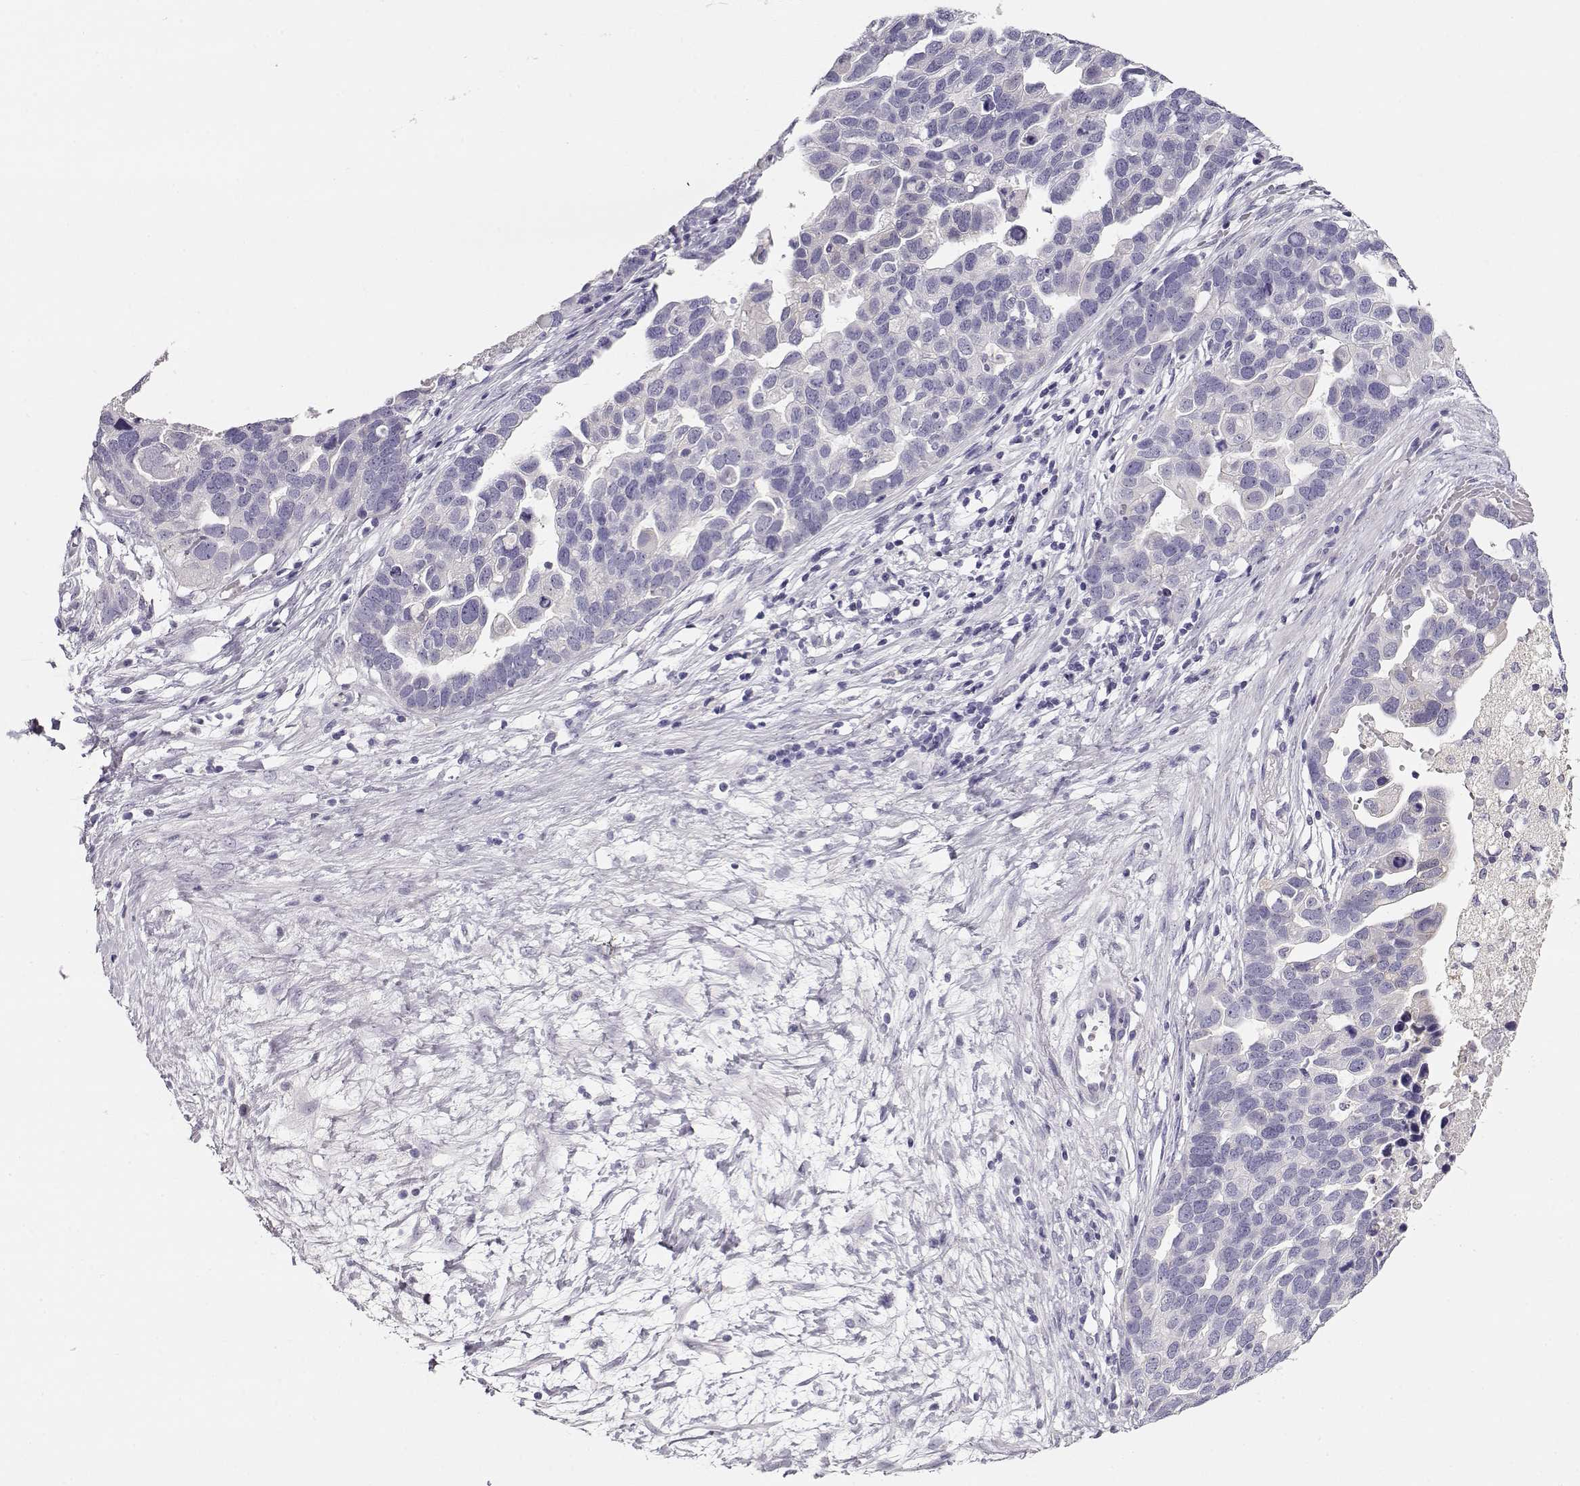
{"staining": {"intensity": "negative", "quantity": "none", "location": "none"}, "tissue": "ovarian cancer", "cell_type": "Tumor cells", "image_type": "cancer", "snomed": [{"axis": "morphology", "description": "Cystadenocarcinoma, serous, NOS"}, {"axis": "topography", "description": "Ovary"}], "caption": "This is a micrograph of IHC staining of ovarian cancer, which shows no positivity in tumor cells.", "gene": "NDRG4", "patient": {"sex": "female", "age": 54}}